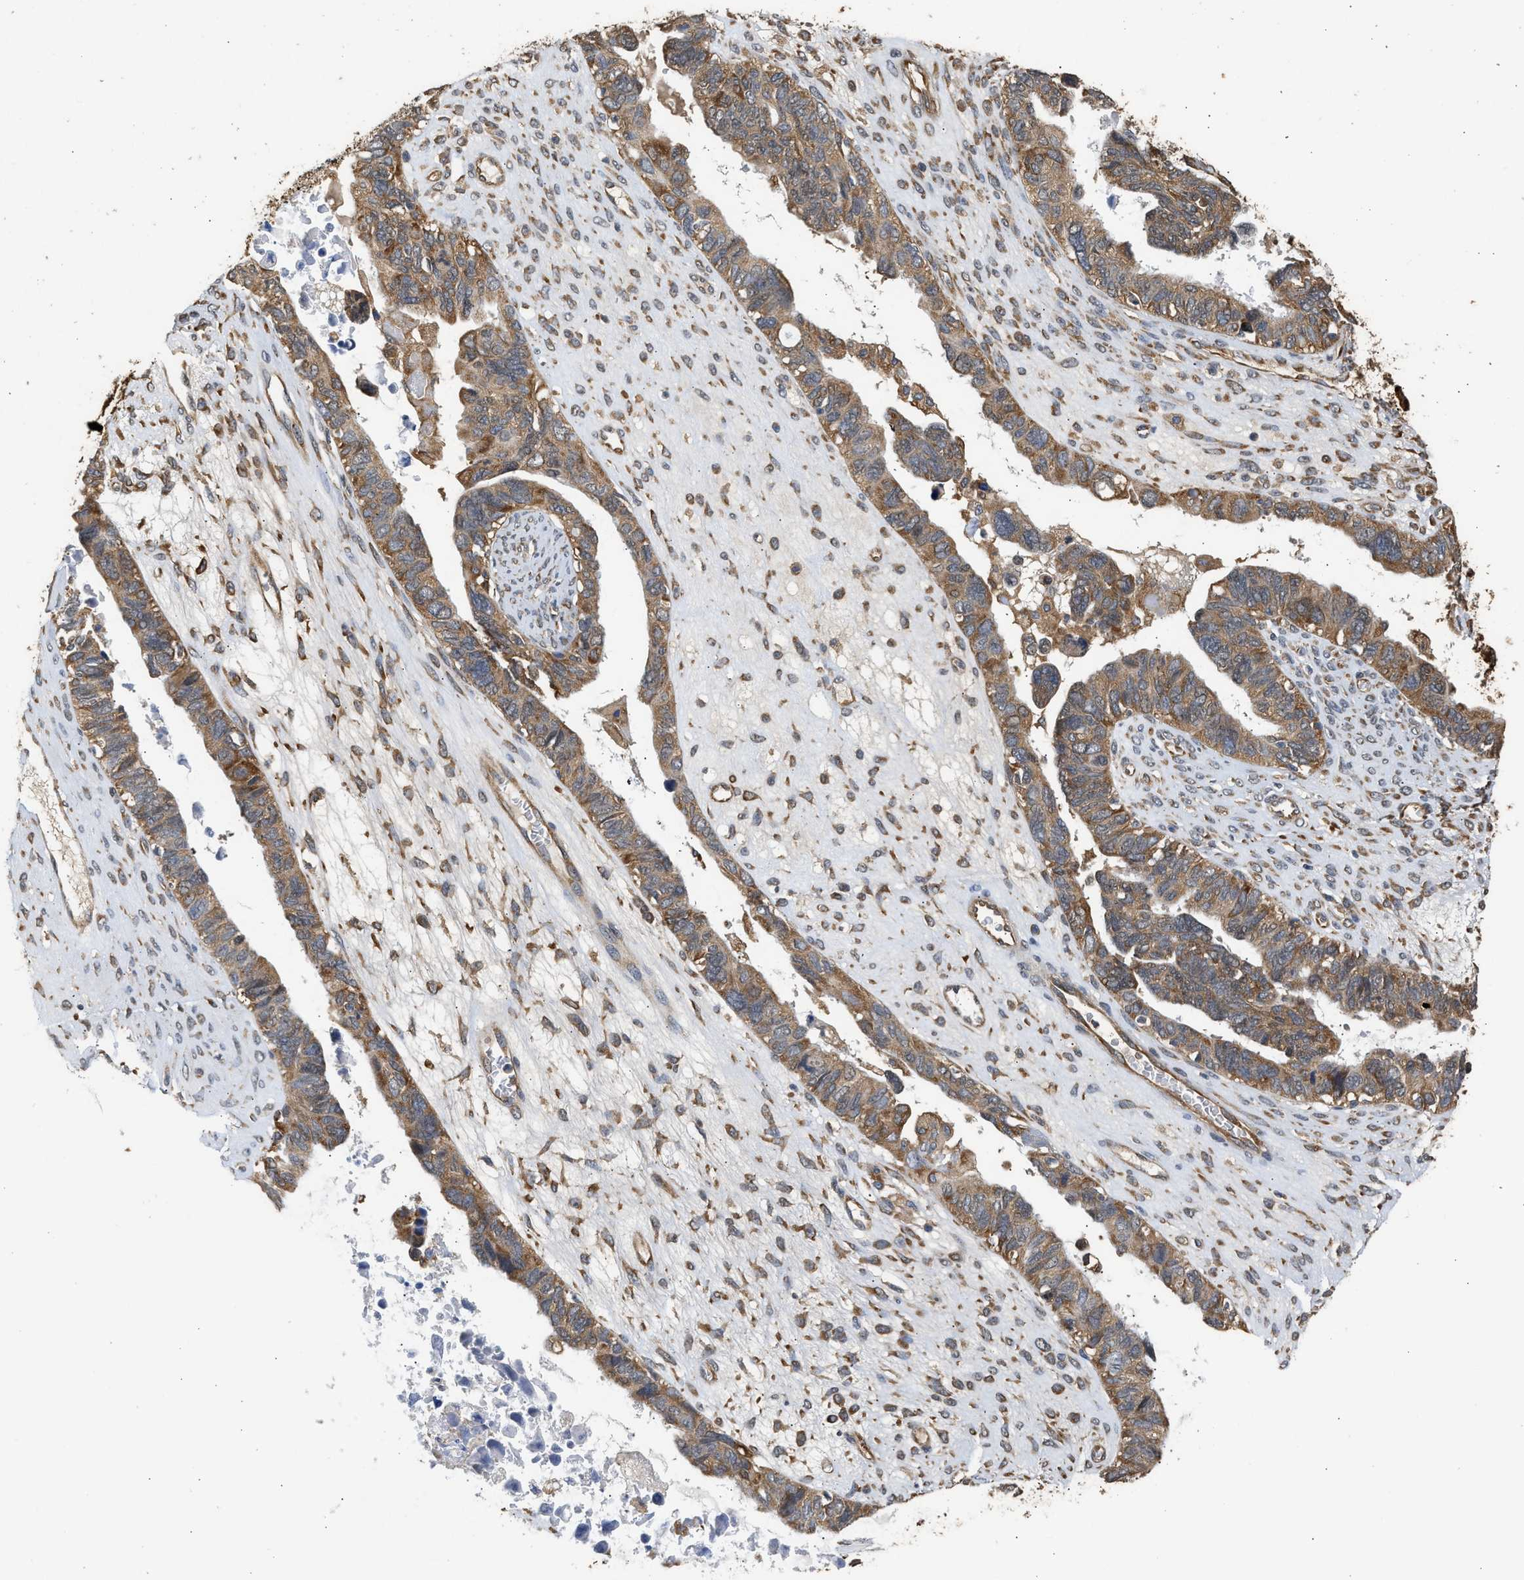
{"staining": {"intensity": "moderate", "quantity": ">75%", "location": "cytoplasmic/membranous"}, "tissue": "ovarian cancer", "cell_type": "Tumor cells", "image_type": "cancer", "snomed": [{"axis": "morphology", "description": "Cystadenocarcinoma, serous, NOS"}, {"axis": "topography", "description": "Ovary"}], "caption": "Immunohistochemical staining of human ovarian serous cystadenocarcinoma exhibits medium levels of moderate cytoplasmic/membranous protein staining in about >75% of tumor cells.", "gene": "SLC36A4", "patient": {"sex": "female", "age": 79}}